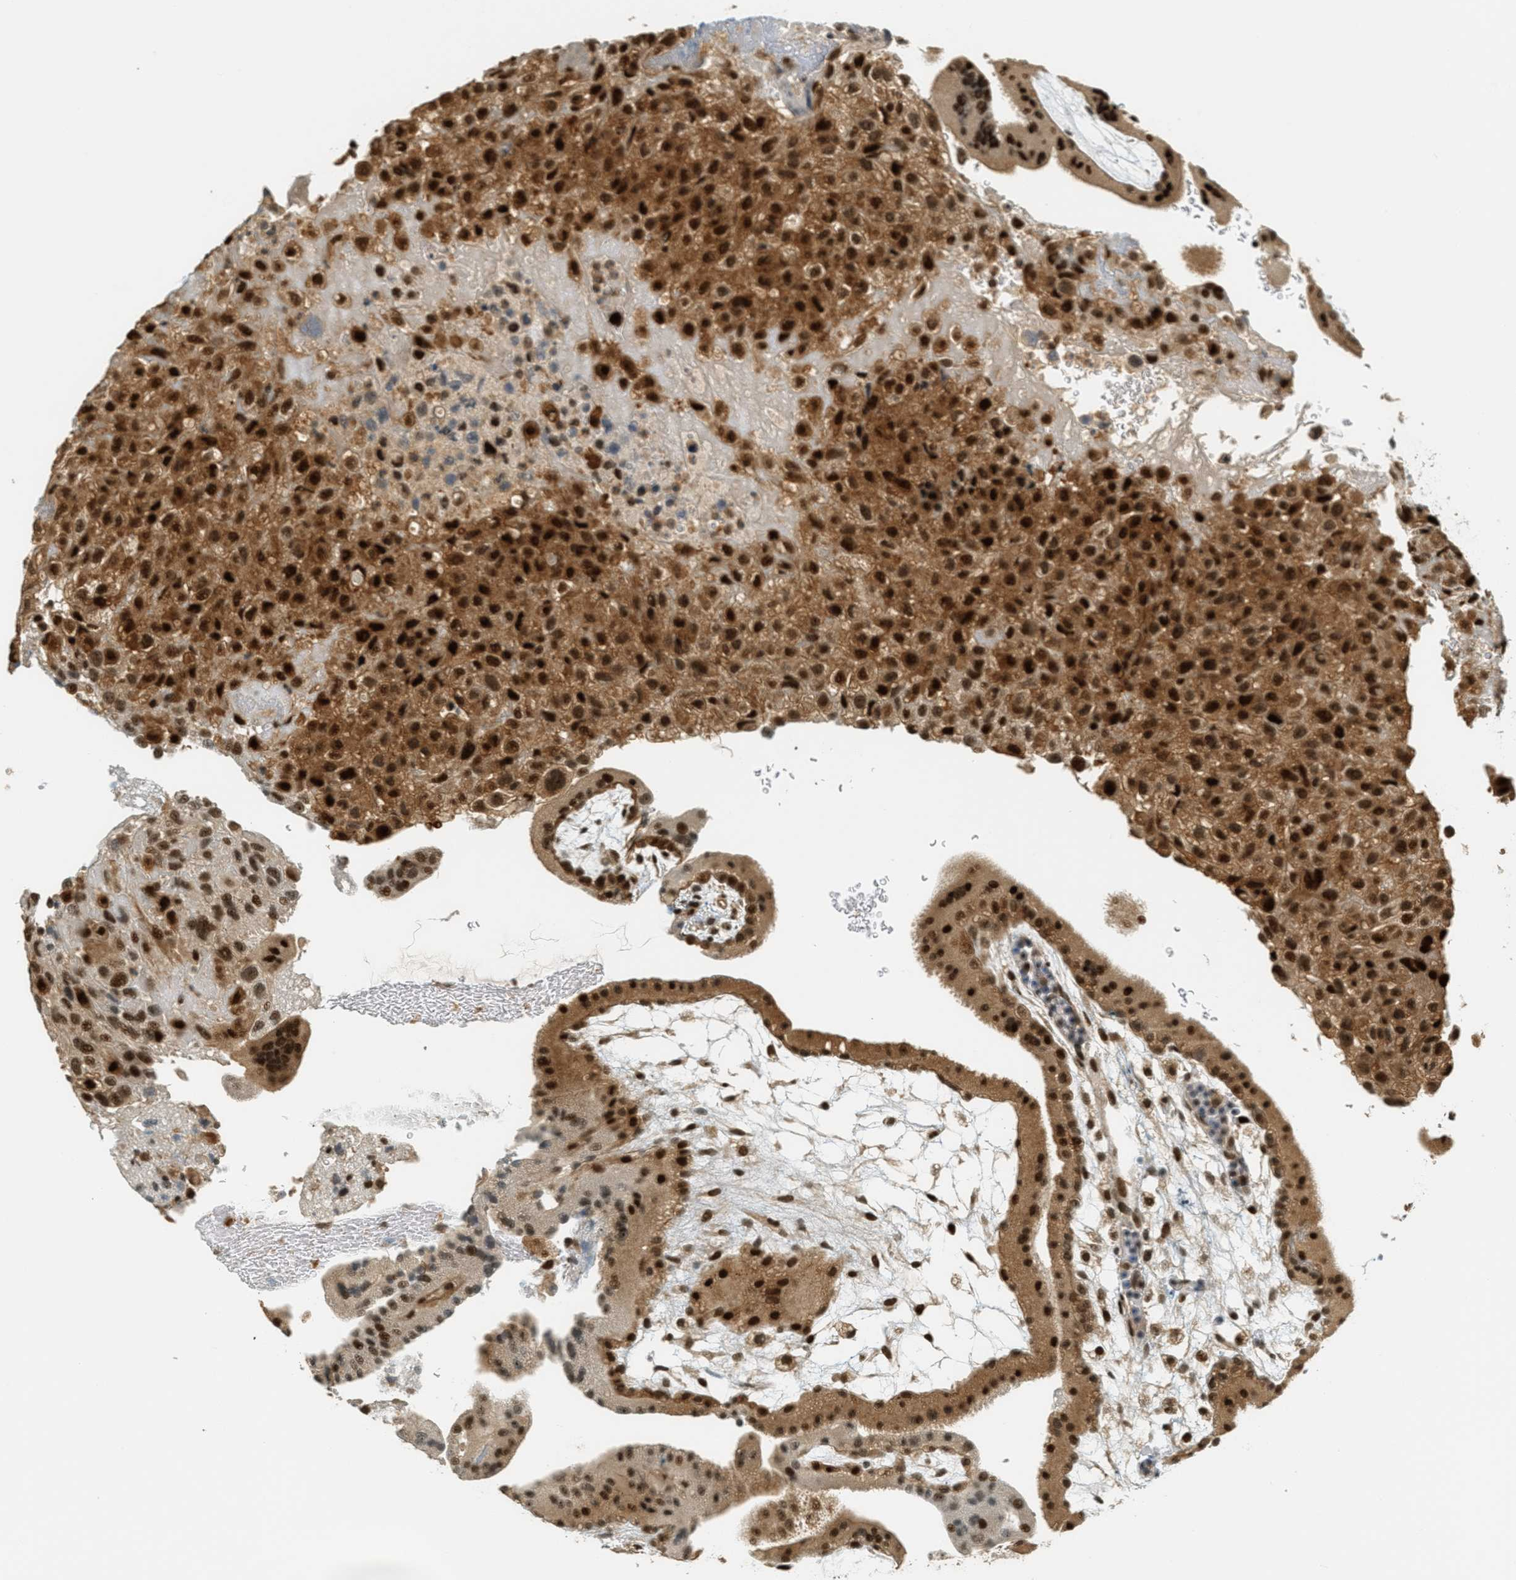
{"staining": {"intensity": "strong", "quantity": ">75%", "location": "cytoplasmic/membranous,nuclear"}, "tissue": "placenta", "cell_type": "Decidual cells", "image_type": "normal", "snomed": [{"axis": "morphology", "description": "Normal tissue, NOS"}, {"axis": "topography", "description": "Placenta"}], "caption": "Protein staining exhibits strong cytoplasmic/membranous,nuclear staining in approximately >75% of decidual cells in normal placenta.", "gene": "FOXM1", "patient": {"sex": "female", "age": 19}}